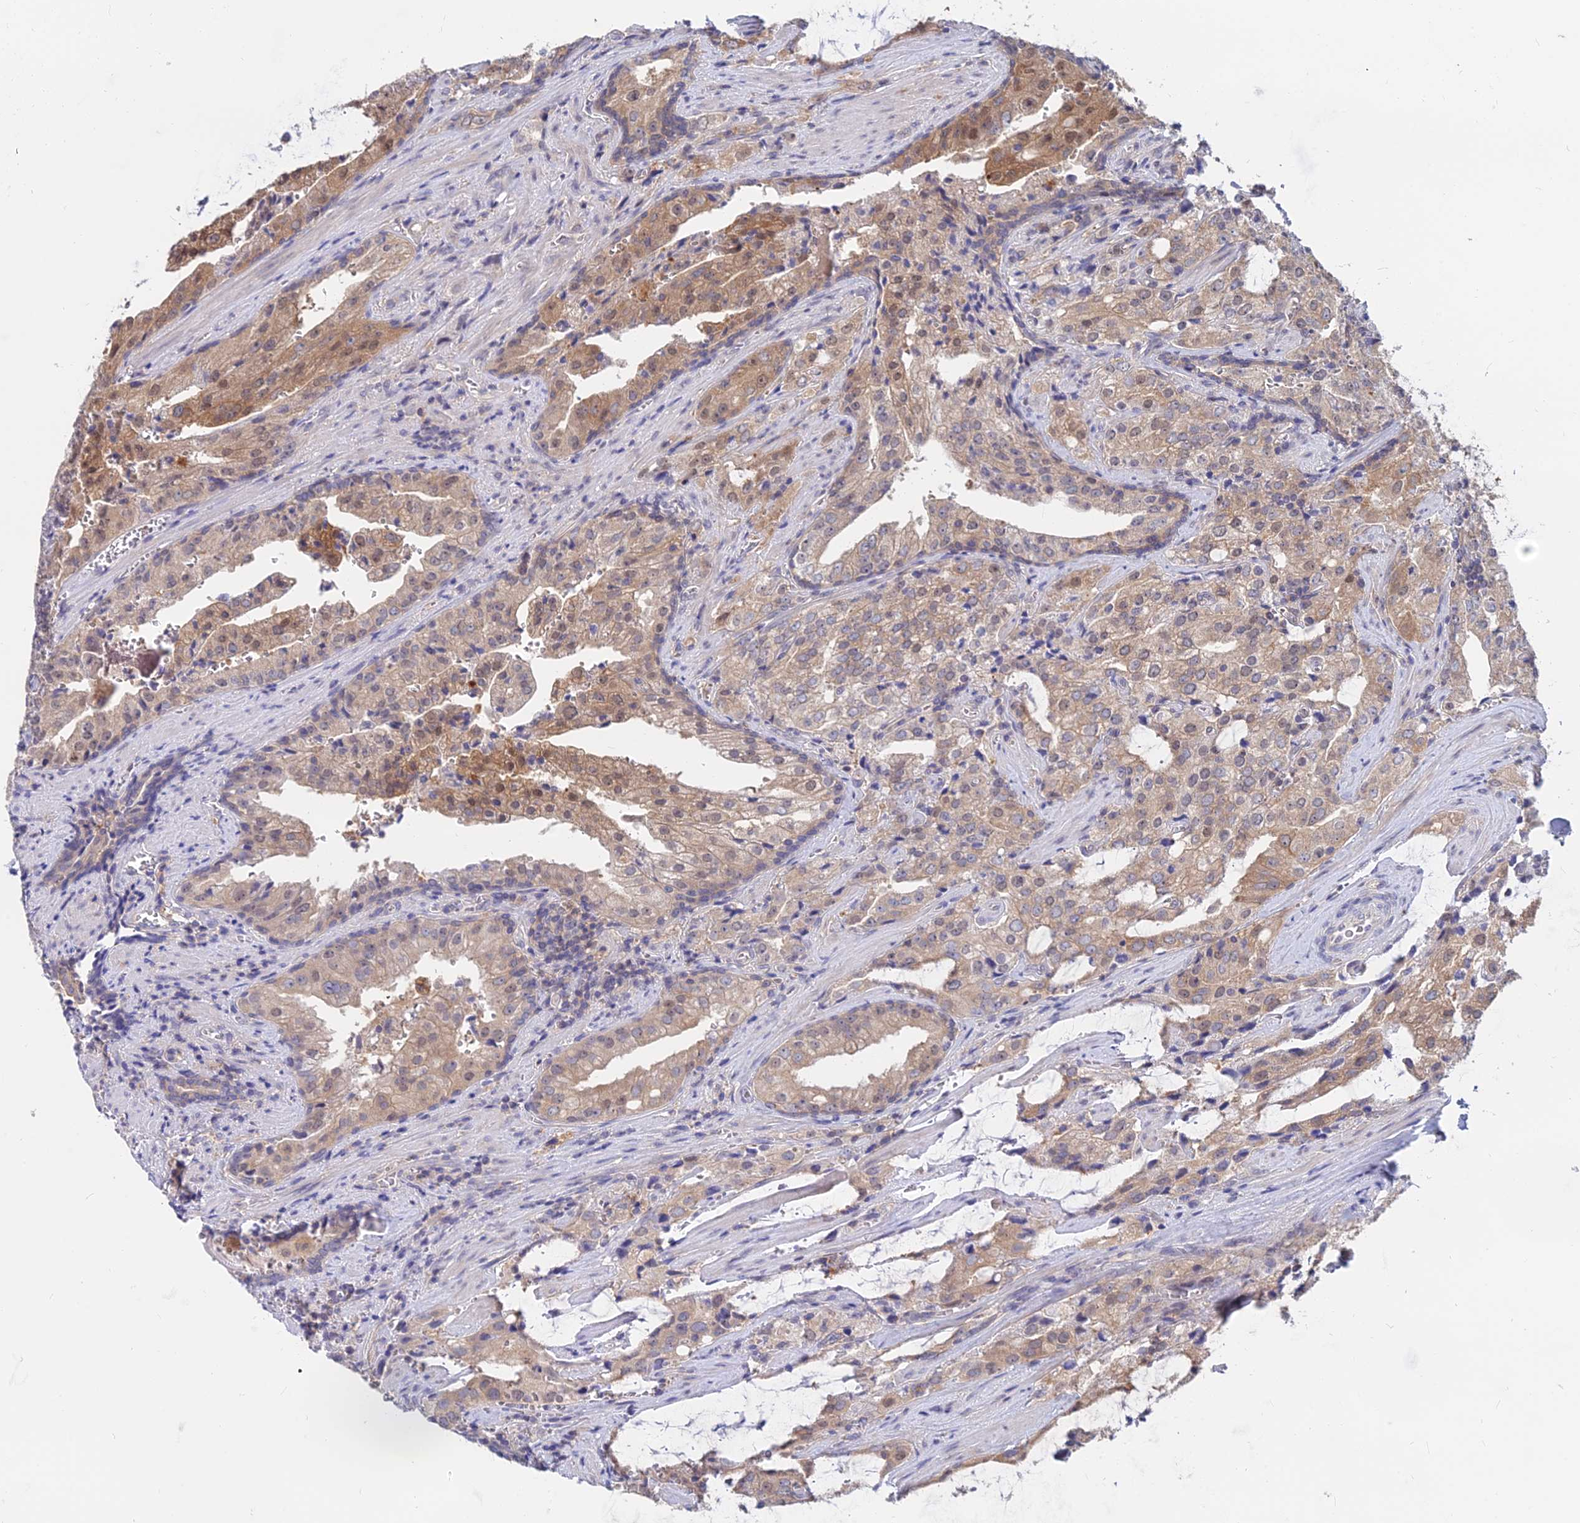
{"staining": {"intensity": "moderate", "quantity": ">75%", "location": "cytoplasmic/membranous,nuclear"}, "tissue": "prostate cancer", "cell_type": "Tumor cells", "image_type": "cancer", "snomed": [{"axis": "morphology", "description": "Adenocarcinoma, High grade"}, {"axis": "topography", "description": "Prostate"}], "caption": "Protein staining demonstrates moderate cytoplasmic/membranous and nuclear expression in approximately >75% of tumor cells in high-grade adenocarcinoma (prostate). The staining was performed using DAB (3,3'-diaminobenzidine), with brown indicating positive protein expression. Nuclei are stained blue with hematoxylin.", "gene": "B3GALT4", "patient": {"sex": "male", "age": 68}}